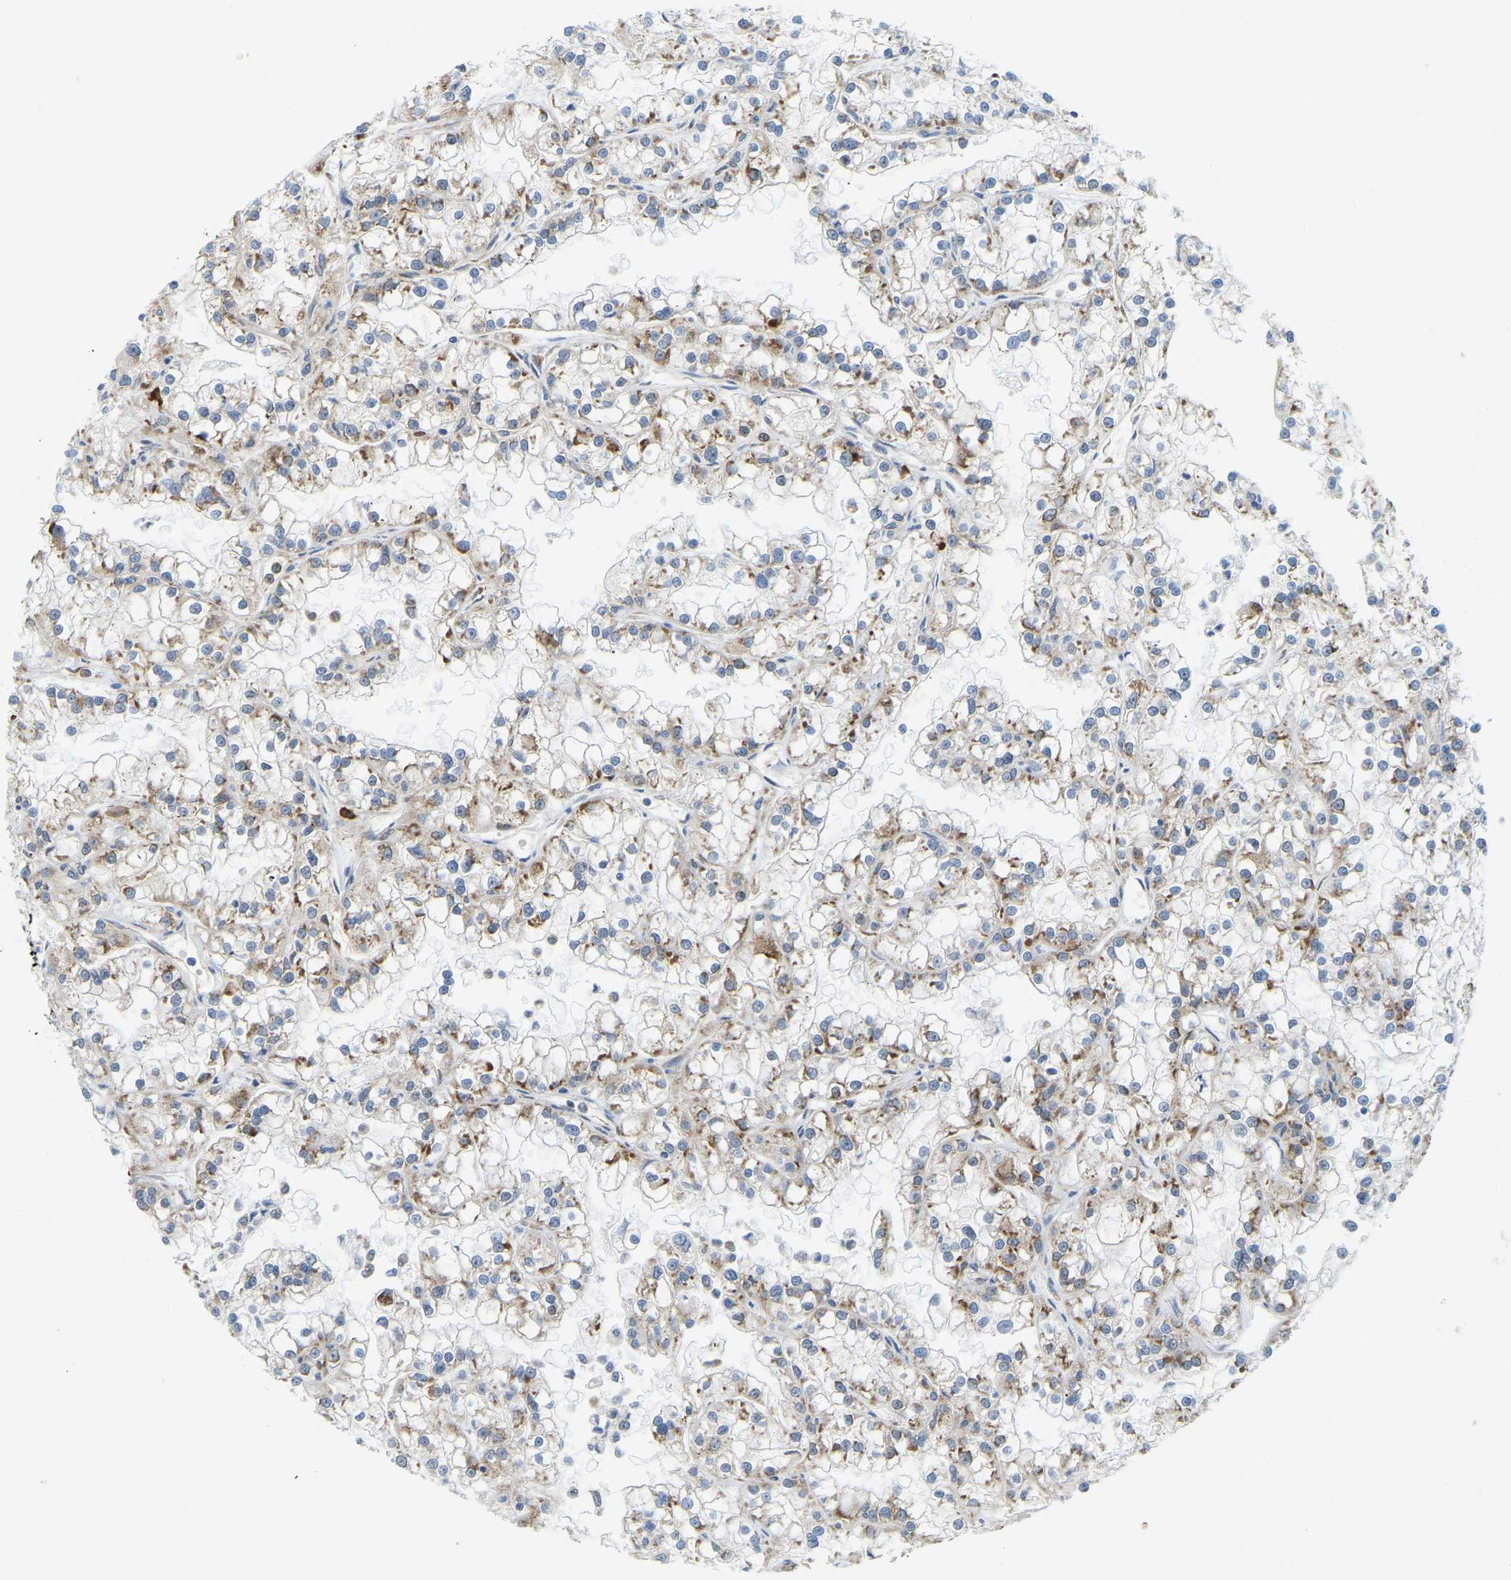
{"staining": {"intensity": "moderate", "quantity": ">75%", "location": "cytoplasmic/membranous"}, "tissue": "renal cancer", "cell_type": "Tumor cells", "image_type": "cancer", "snomed": [{"axis": "morphology", "description": "Adenocarcinoma, NOS"}, {"axis": "topography", "description": "Kidney"}], "caption": "Brown immunohistochemical staining in renal cancer (adenocarcinoma) displays moderate cytoplasmic/membranous staining in about >75% of tumor cells. Using DAB (3,3'-diaminobenzidine) (brown) and hematoxylin (blue) stains, captured at high magnification using brightfield microscopy.", "gene": "SND1", "patient": {"sex": "female", "age": 52}}